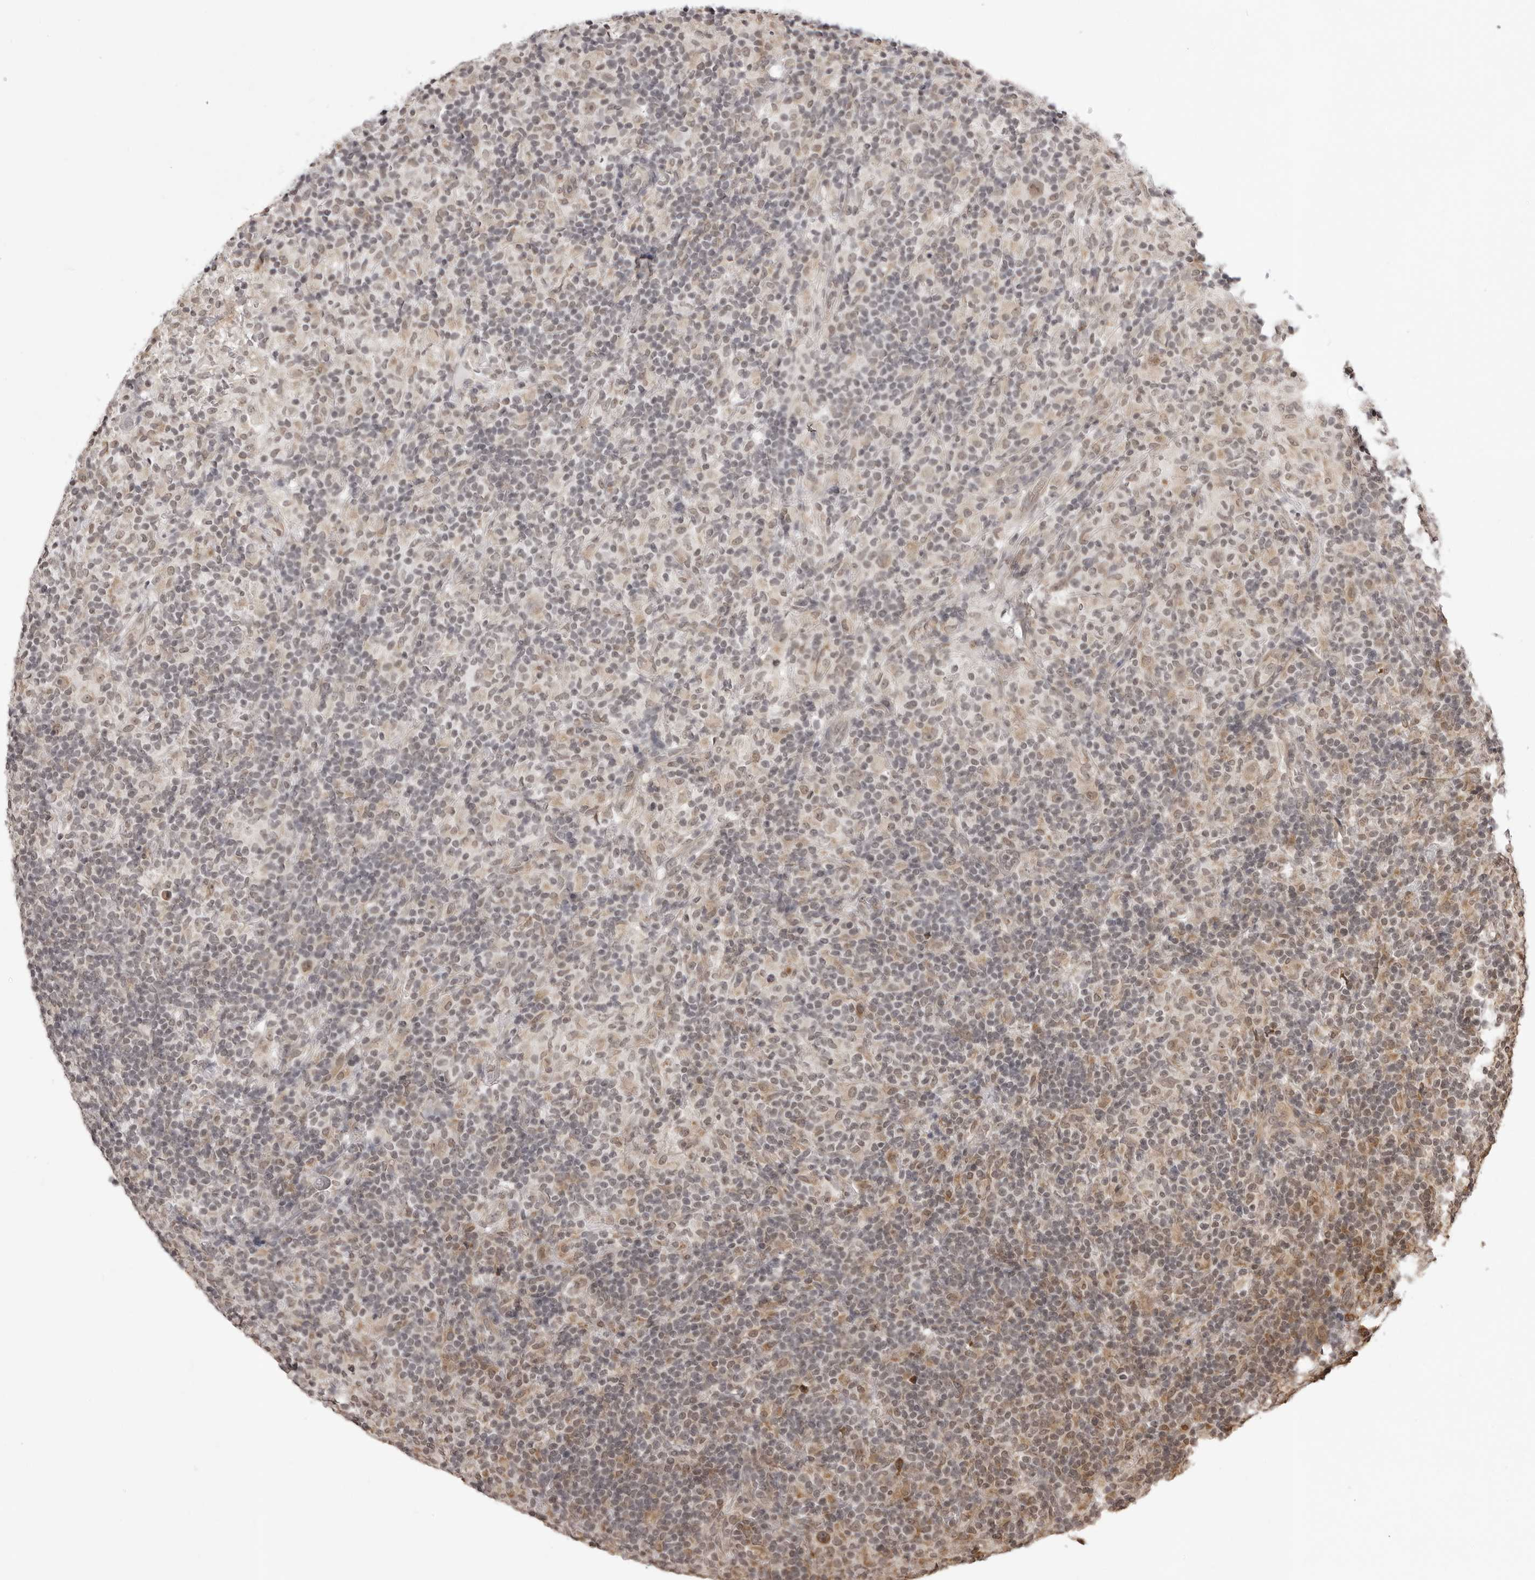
{"staining": {"intensity": "weak", "quantity": "25%-75%", "location": "cytoplasmic/membranous"}, "tissue": "lymphoma", "cell_type": "Tumor cells", "image_type": "cancer", "snomed": [{"axis": "morphology", "description": "Hodgkin's disease, NOS"}, {"axis": "topography", "description": "Lymph node"}], "caption": "High-magnification brightfield microscopy of lymphoma stained with DAB (3,3'-diaminobenzidine) (brown) and counterstained with hematoxylin (blue). tumor cells exhibit weak cytoplasmic/membranous expression is seen in about25%-75% of cells.", "gene": "ZC3H11A", "patient": {"sex": "male", "age": 70}}